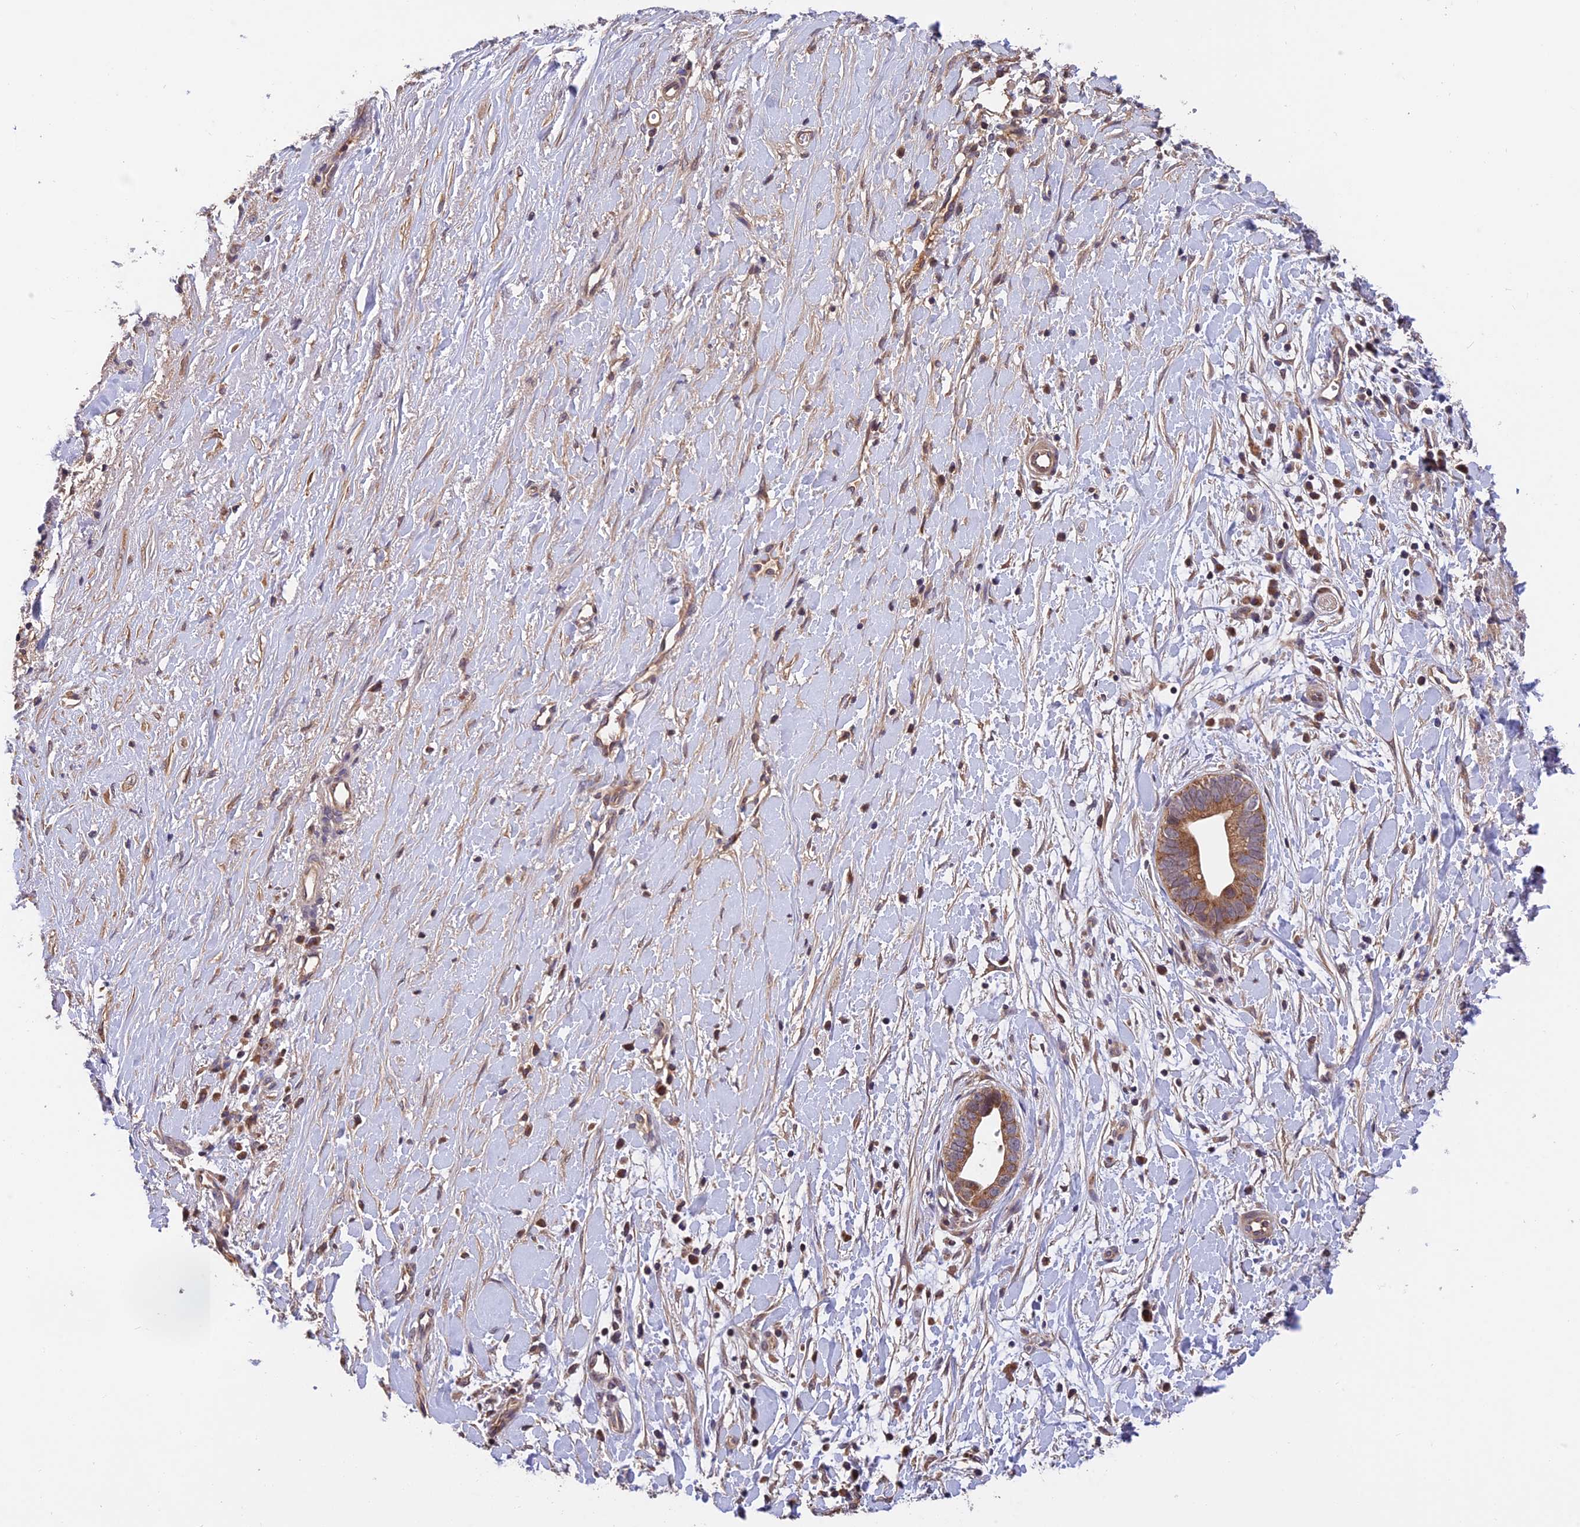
{"staining": {"intensity": "moderate", "quantity": ">75%", "location": "cytoplasmic/membranous"}, "tissue": "liver cancer", "cell_type": "Tumor cells", "image_type": "cancer", "snomed": [{"axis": "morphology", "description": "Cholangiocarcinoma"}, {"axis": "topography", "description": "Liver"}], "caption": "Liver cancer (cholangiocarcinoma) stained with DAB (3,3'-diaminobenzidine) immunohistochemistry (IHC) demonstrates medium levels of moderate cytoplasmic/membranous staining in approximately >75% of tumor cells.", "gene": "MNS1", "patient": {"sex": "female", "age": 79}}